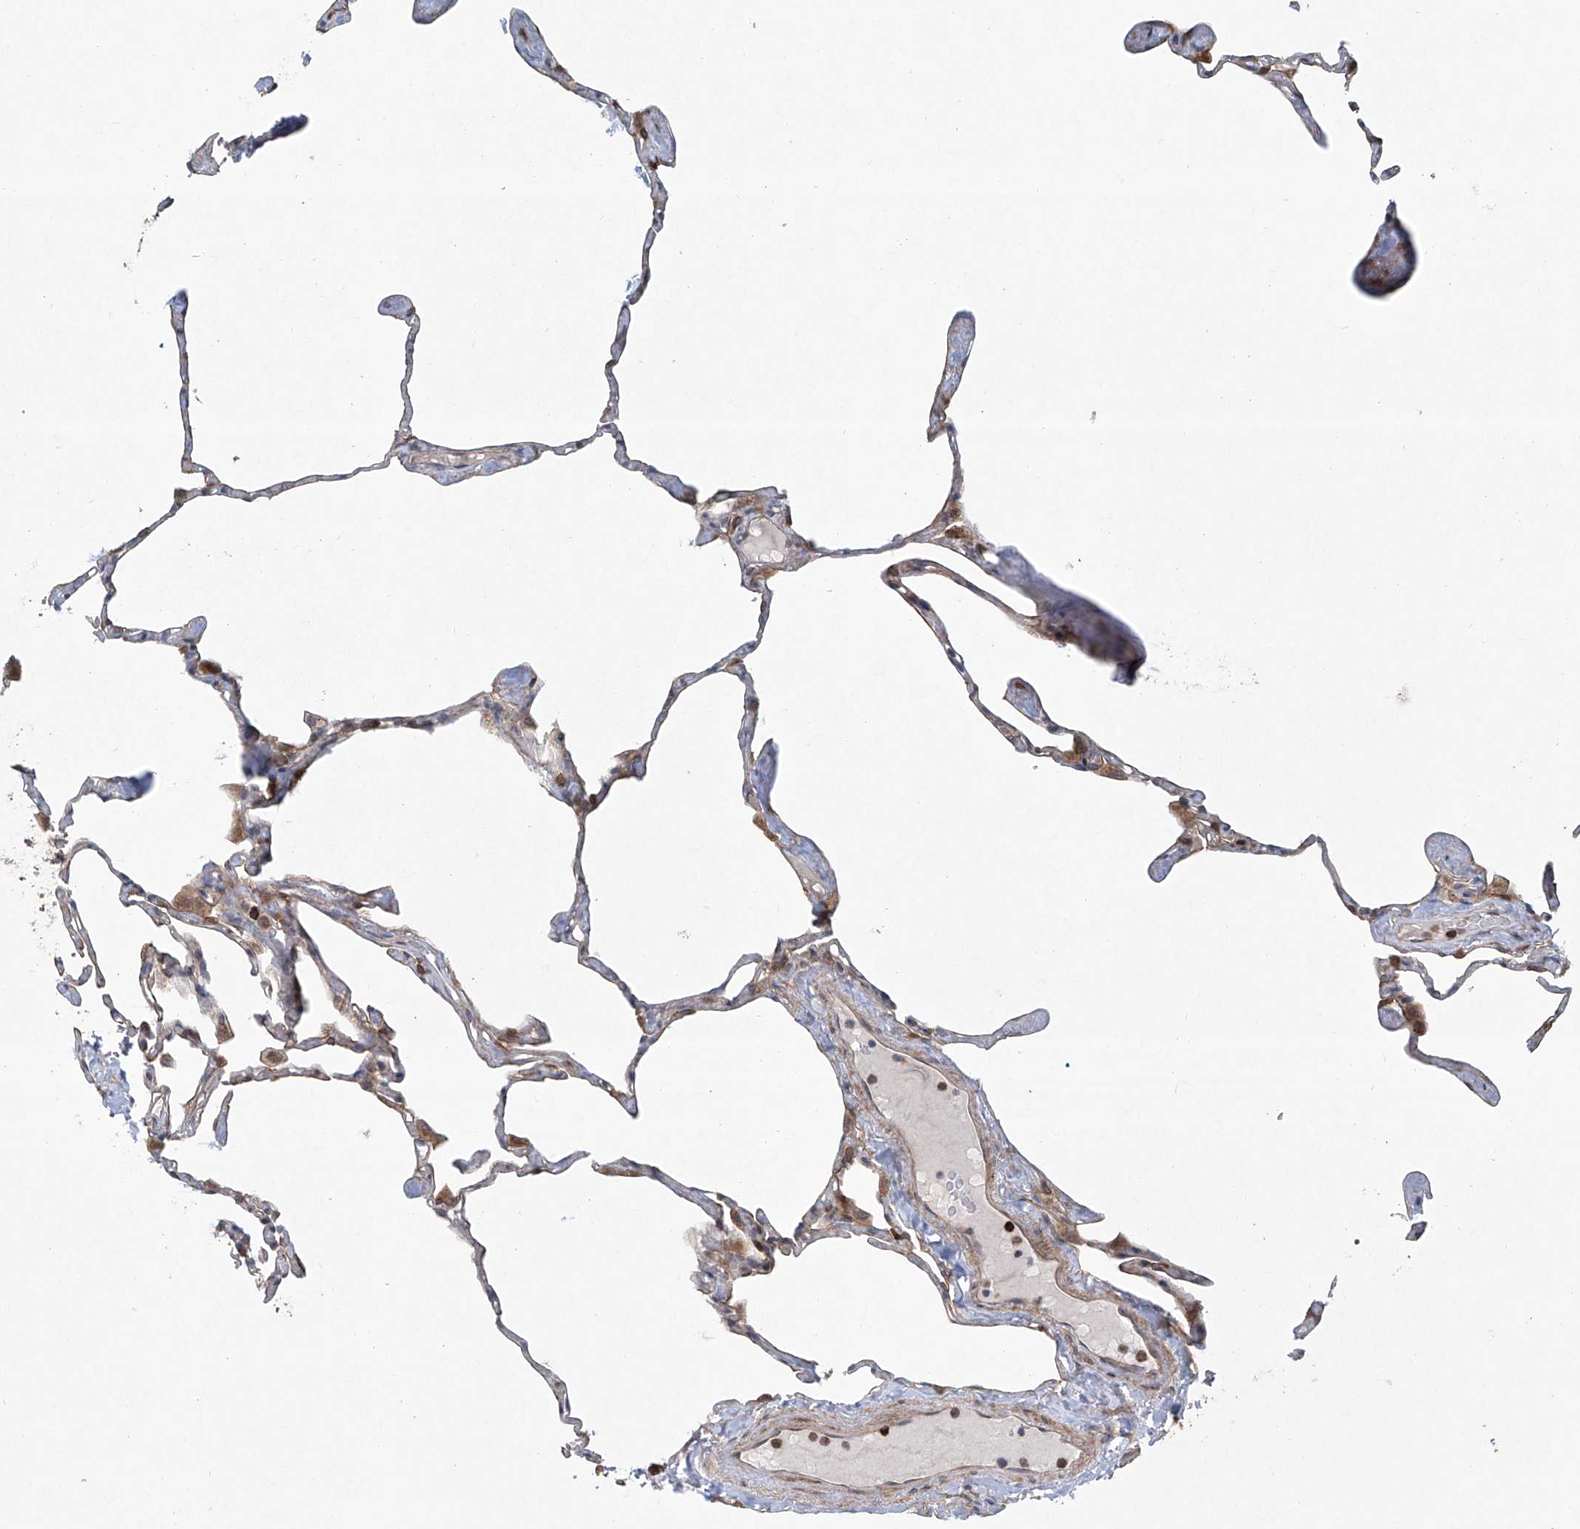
{"staining": {"intensity": "weak", "quantity": "<25%", "location": "cytoplasmic/membranous"}, "tissue": "lung", "cell_type": "Alveolar cells", "image_type": "normal", "snomed": [{"axis": "morphology", "description": "Normal tissue, NOS"}, {"axis": "topography", "description": "Lung"}], "caption": "Immunohistochemistry (IHC) image of normal lung stained for a protein (brown), which shows no positivity in alveolar cells.", "gene": "KLC4", "patient": {"sex": "male", "age": 65}}